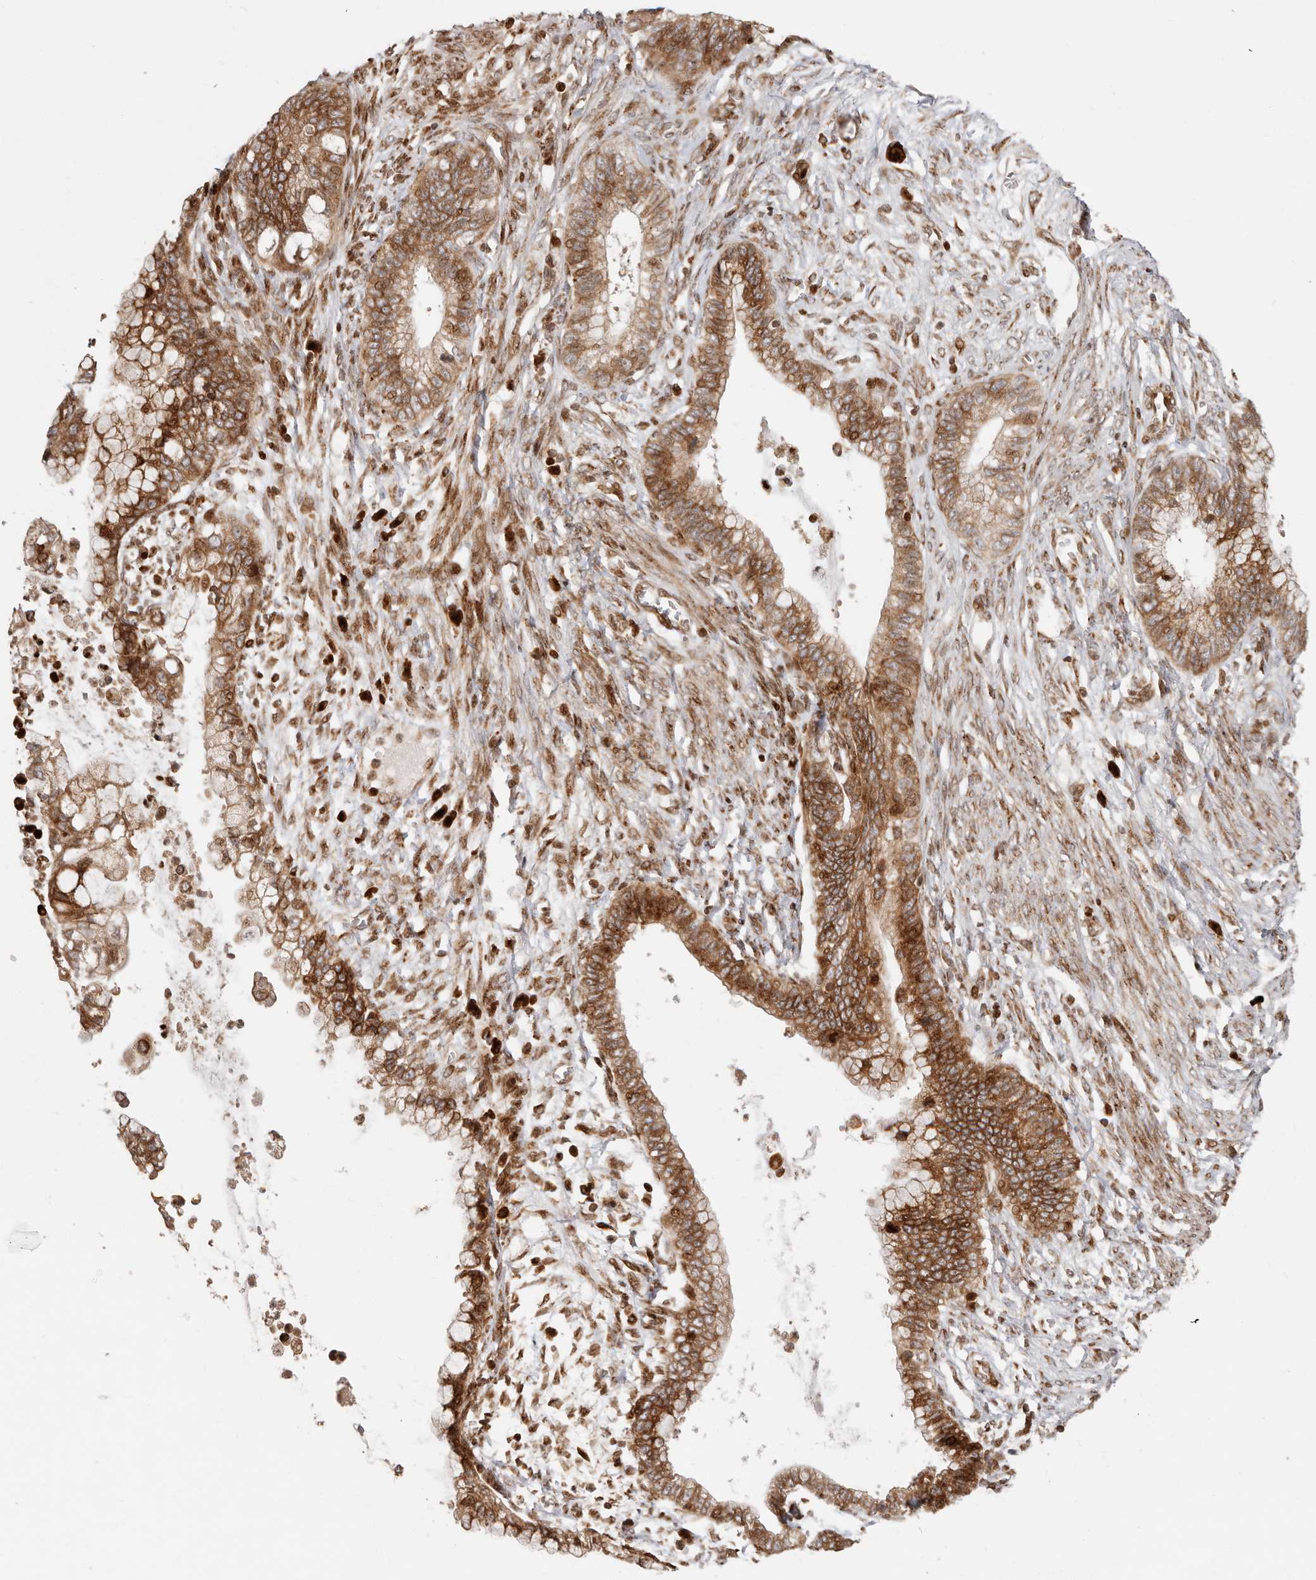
{"staining": {"intensity": "strong", "quantity": ">75%", "location": "cytoplasmic/membranous"}, "tissue": "cervical cancer", "cell_type": "Tumor cells", "image_type": "cancer", "snomed": [{"axis": "morphology", "description": "Adenocarcinoma, NOS"}, {"axis": "topography", "description": "Cervix"}], "caption": "IHC (DAB) staining of cervical adenocarcinoma displays strong cytoplasmic/membranous protein staining in approximately >75% of tumor cells.", "gene": "TRIM4", "patient": {"sex": "female", "age": 44}}